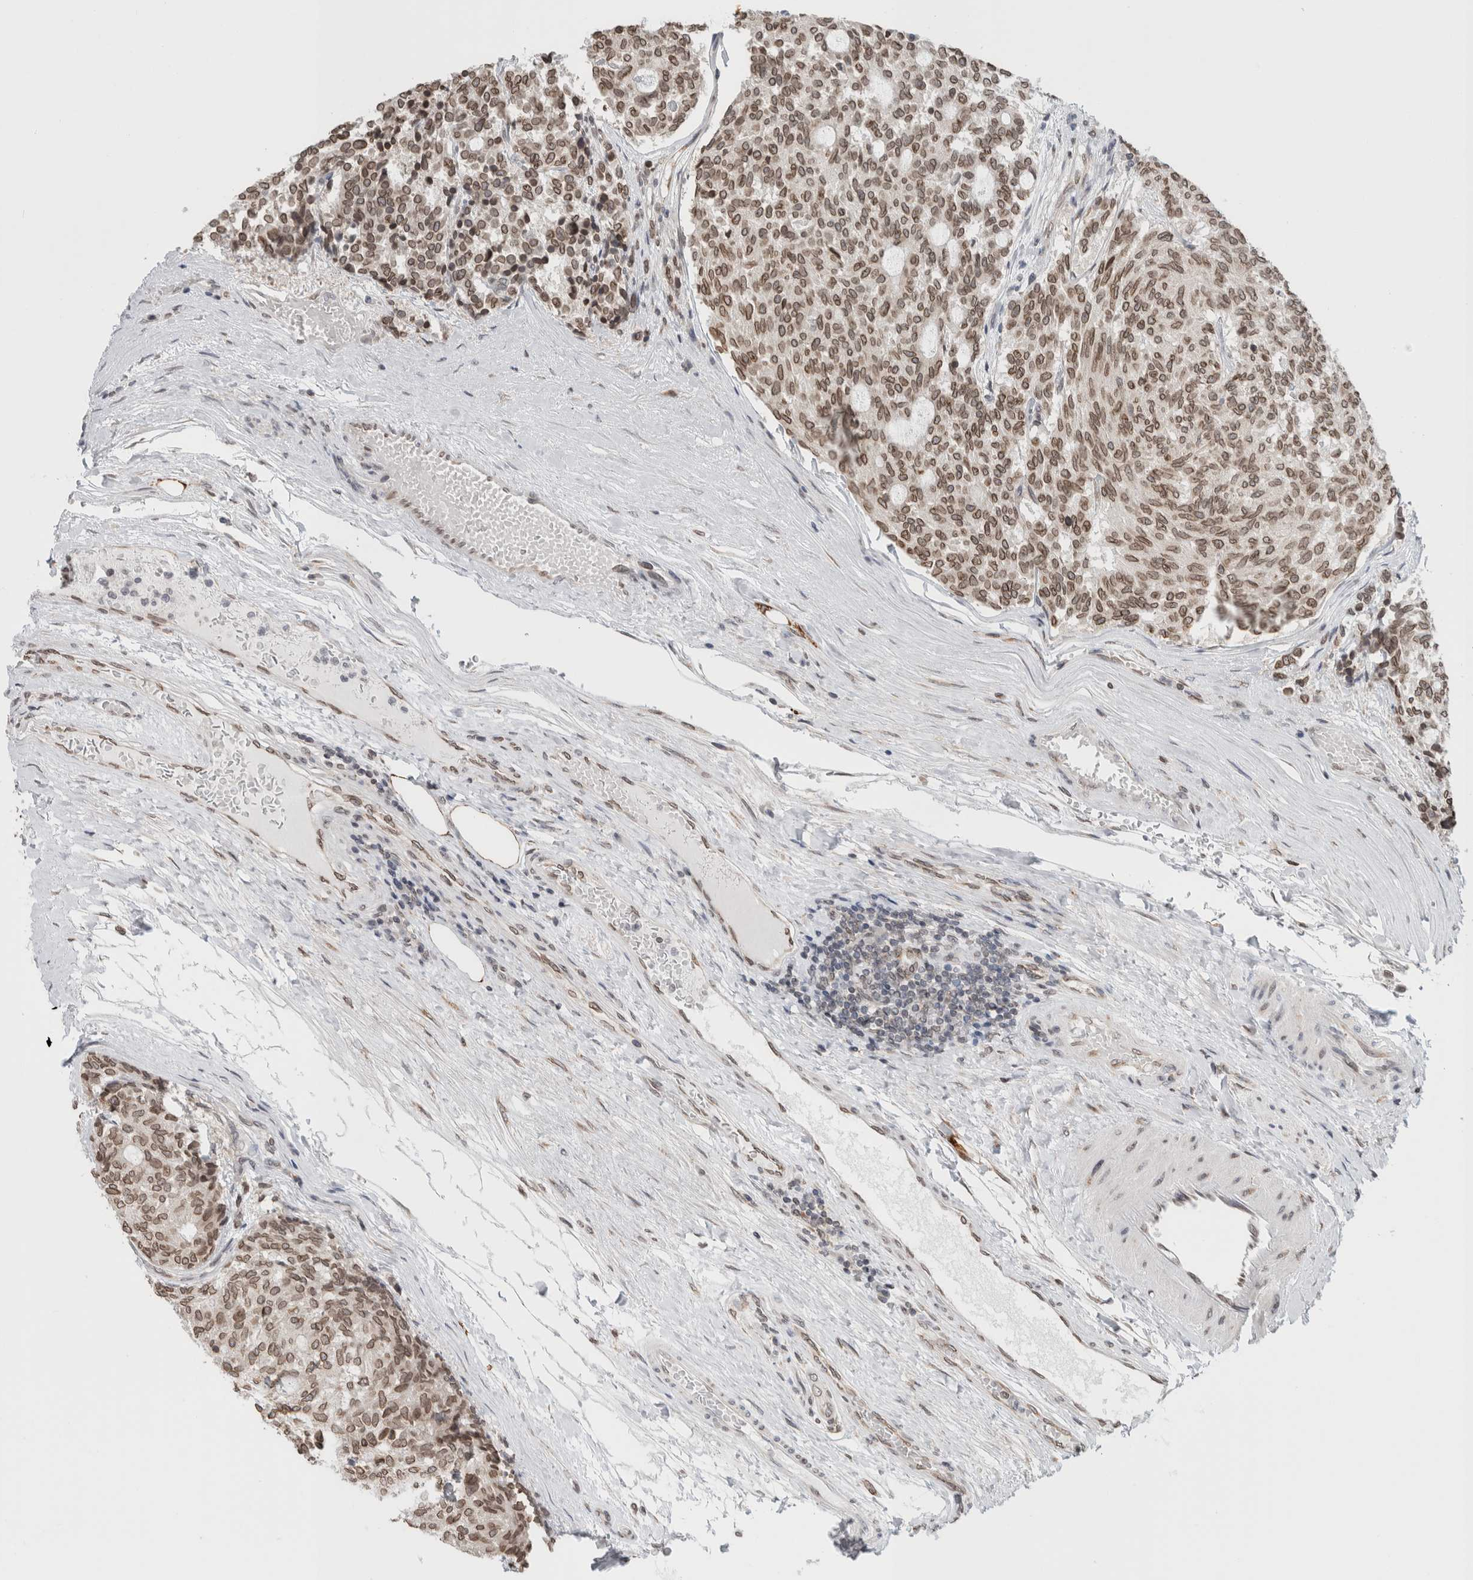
{"staining": {"intensity": "moderate", "quantity": ">75%", "location": "cytoplasmic/membranous,nuclear"}, "tissue": "carcinoid", "cell_type": "Tumor cells", "image_type": "cancer", "snomed": [{"axis": "morphology", "description": "Carcinoid, malignant, NOS"}, {"axis": "topography", "description": "Pancreas"}], "caption": "High-magnification brightfield microscopy of carcinoid stained with DAB (brown) and counterstained with hematoxylin (blue). tumor cells exhibit moderate cytoplasmic/membranous and nuclear positivity is appreciated in approximately>75% of cells.", "gene": "RBMX2", "patient": {"sex": "female", "age": 54}}